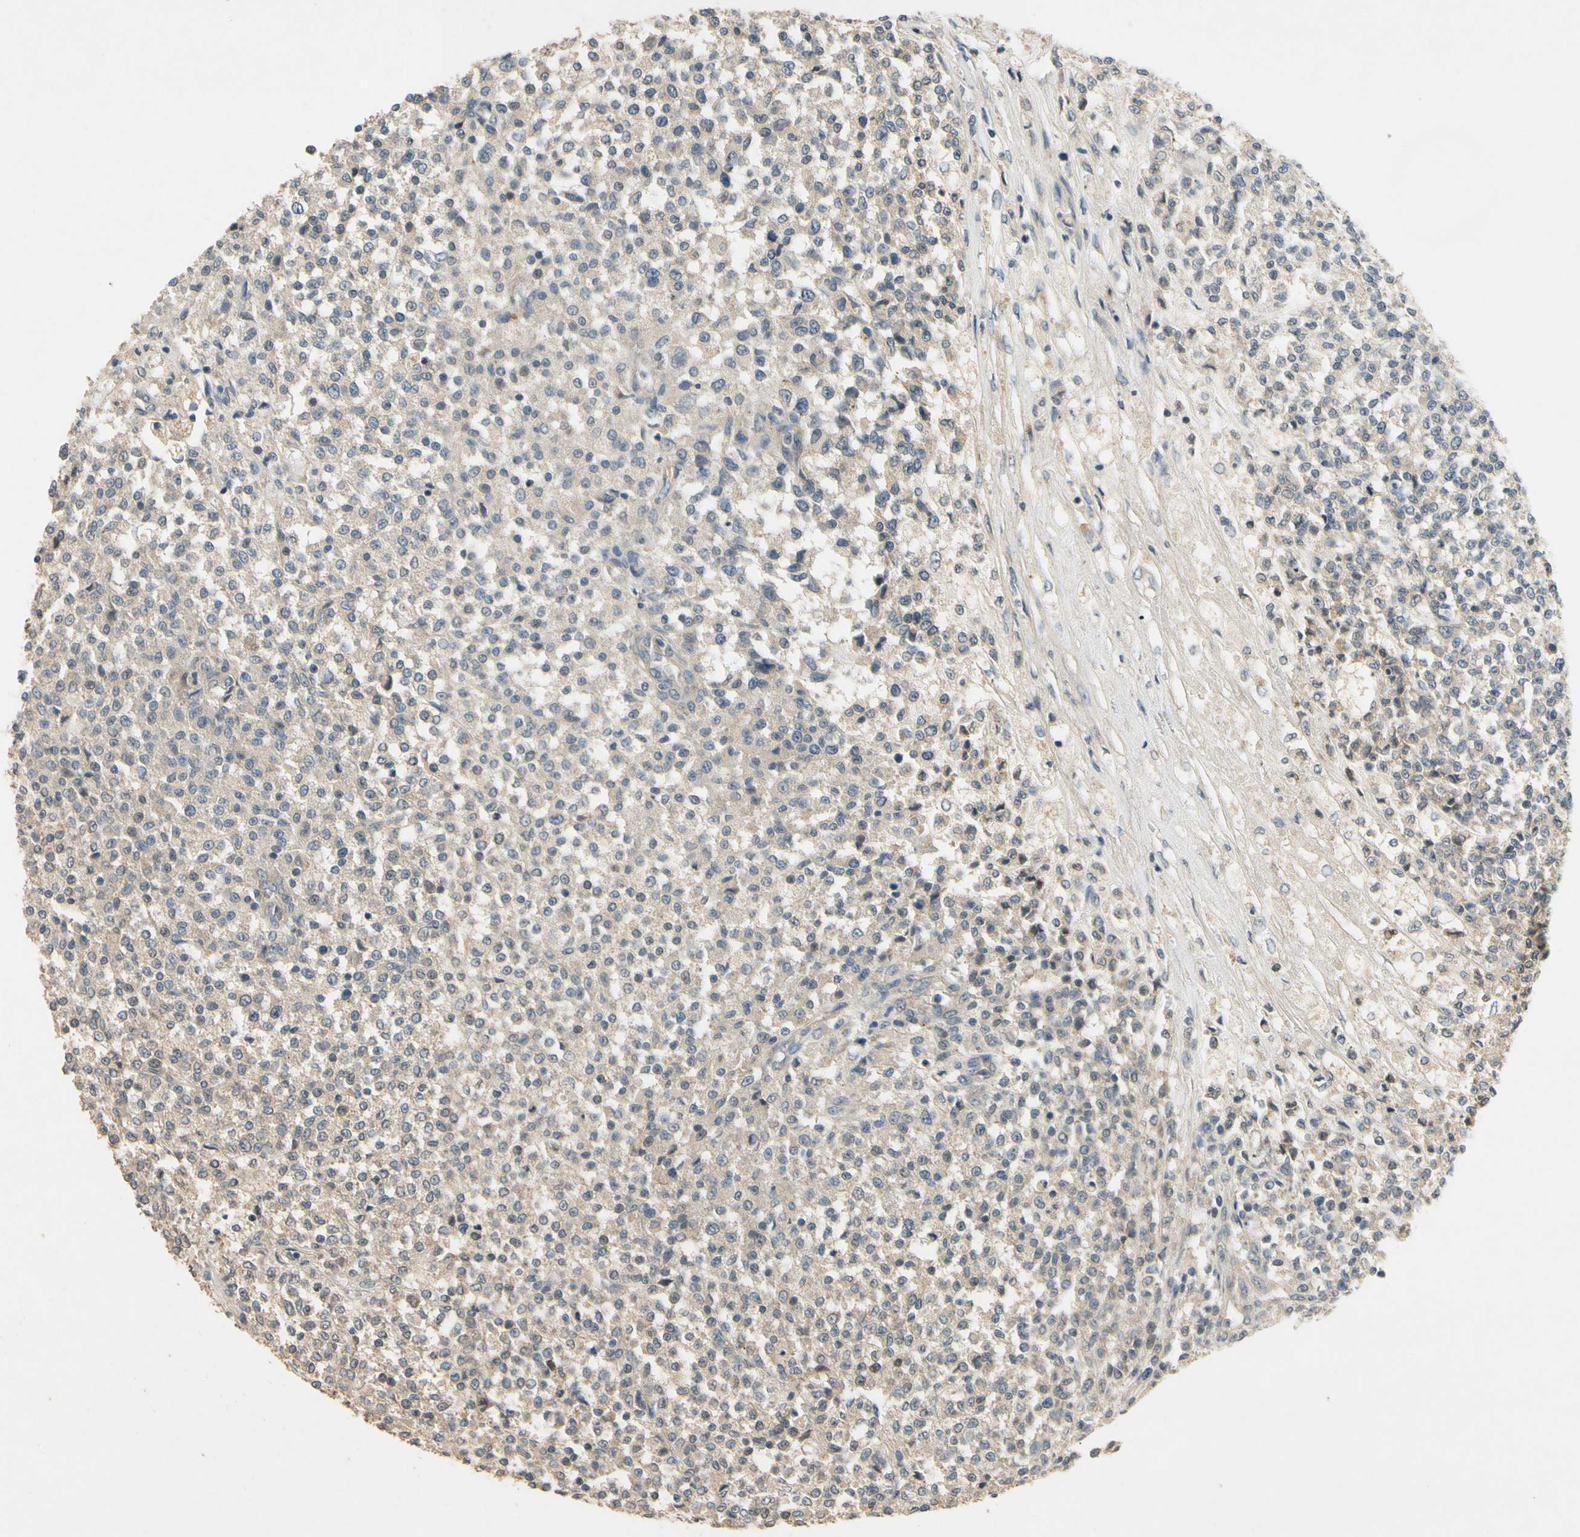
{"staining": {"intensity": "negative", "quantity": "none", "location": "none"}, "tissue": "testis cancer", "cell_type": "Tumor cells", "image_type": "cancer", "snomed": [{"axis": "morphology", "description": "Seminoma, NOS"}, {"axis": "topography", "description": "Testis"}], "caption": "Immunohistochemistry (IHC) photomicrograph of seminoma (testis) stained for a protein (brown), which reveals no positivity in tumor cells. (Stains: DAB (3,3'-diaminobenzidine) IHC with hematoxylin counter stain, Microscopy: brightfield microscopy at high magnification).", "gene": "ALKBH3", "patient": {"sex": "male", "age": 59}}